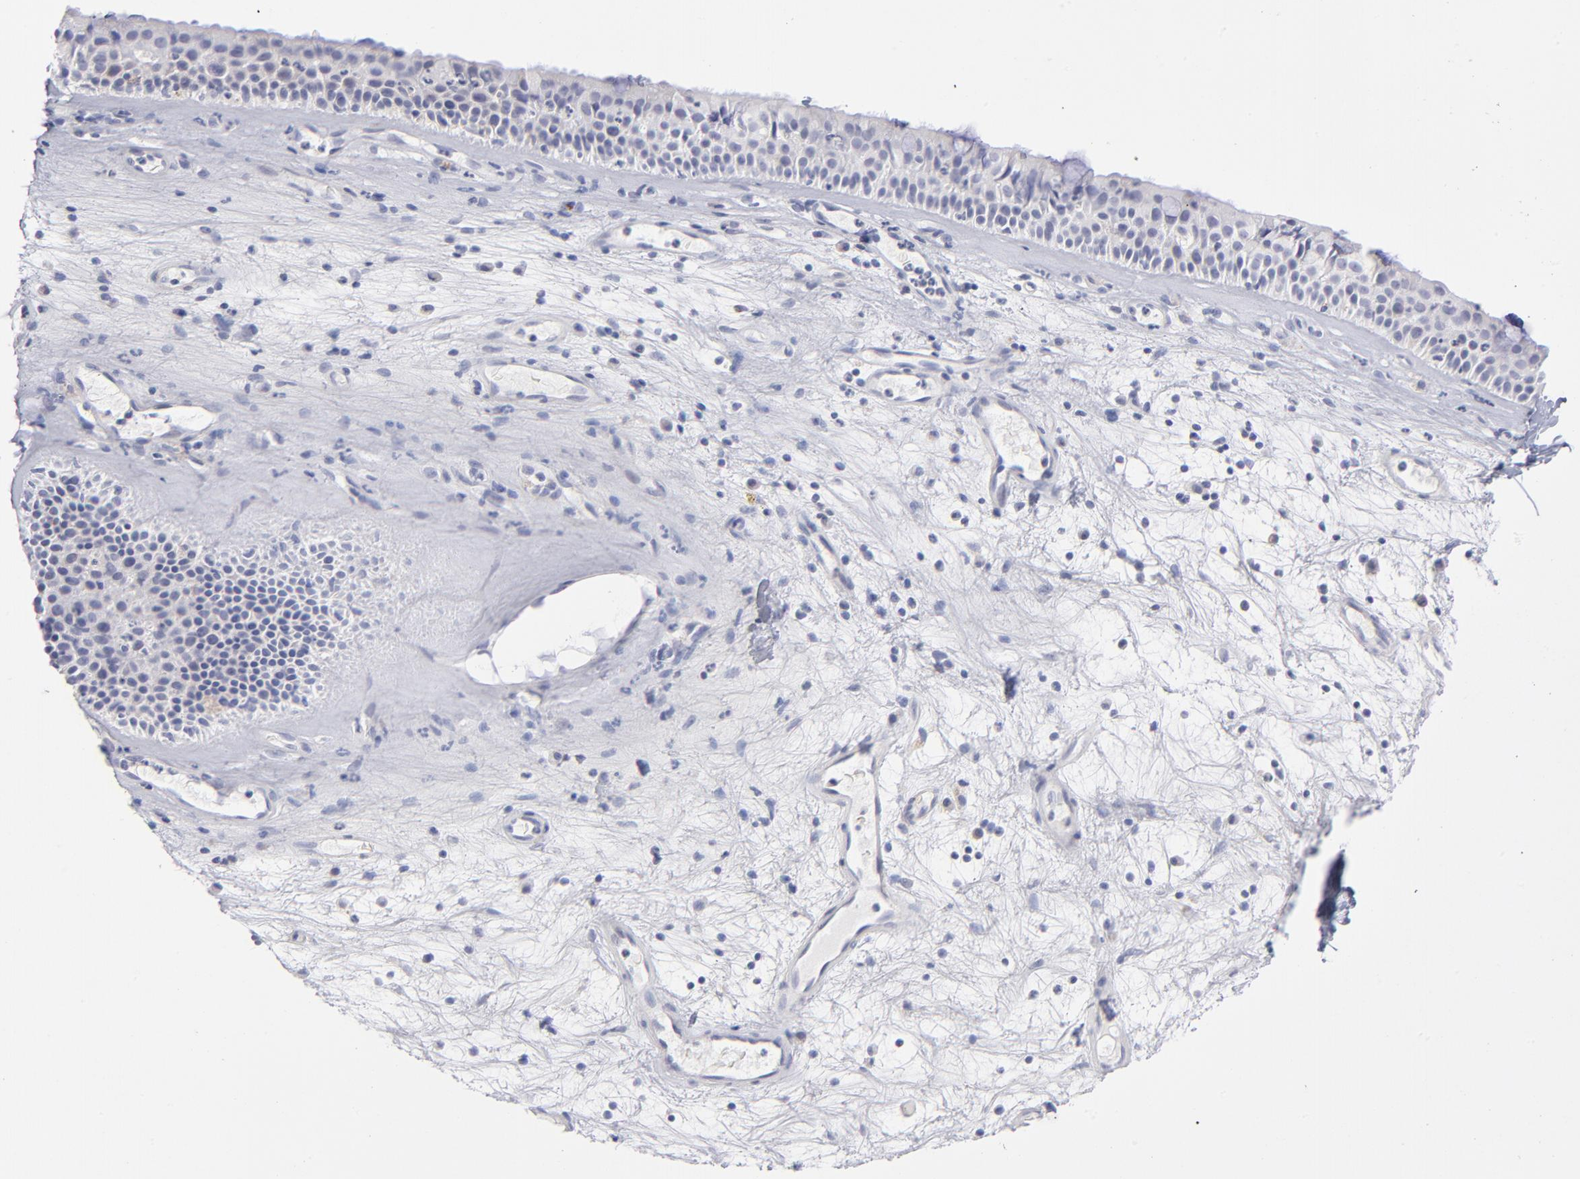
{"staining": {"intensity": "negative", "quantity": "none", "location": "none"}, "tissue": "nasopharynx", "cell_type": "Respiratory epithelial cells", "image_type": "normal", "snomed": [{"axis": "morphology", "description": "Normal tissue, NOS"}, {"axis": "topography", "description": "Nasopharynx"}], "caption": "This is an immunohistochemistry (IHC) histopathology image of normal nasopharynx. There is no expression in respiratory epithelial cells.", "gene": "MTHFD2", "patient": {"sex": "female", "age": 78}}